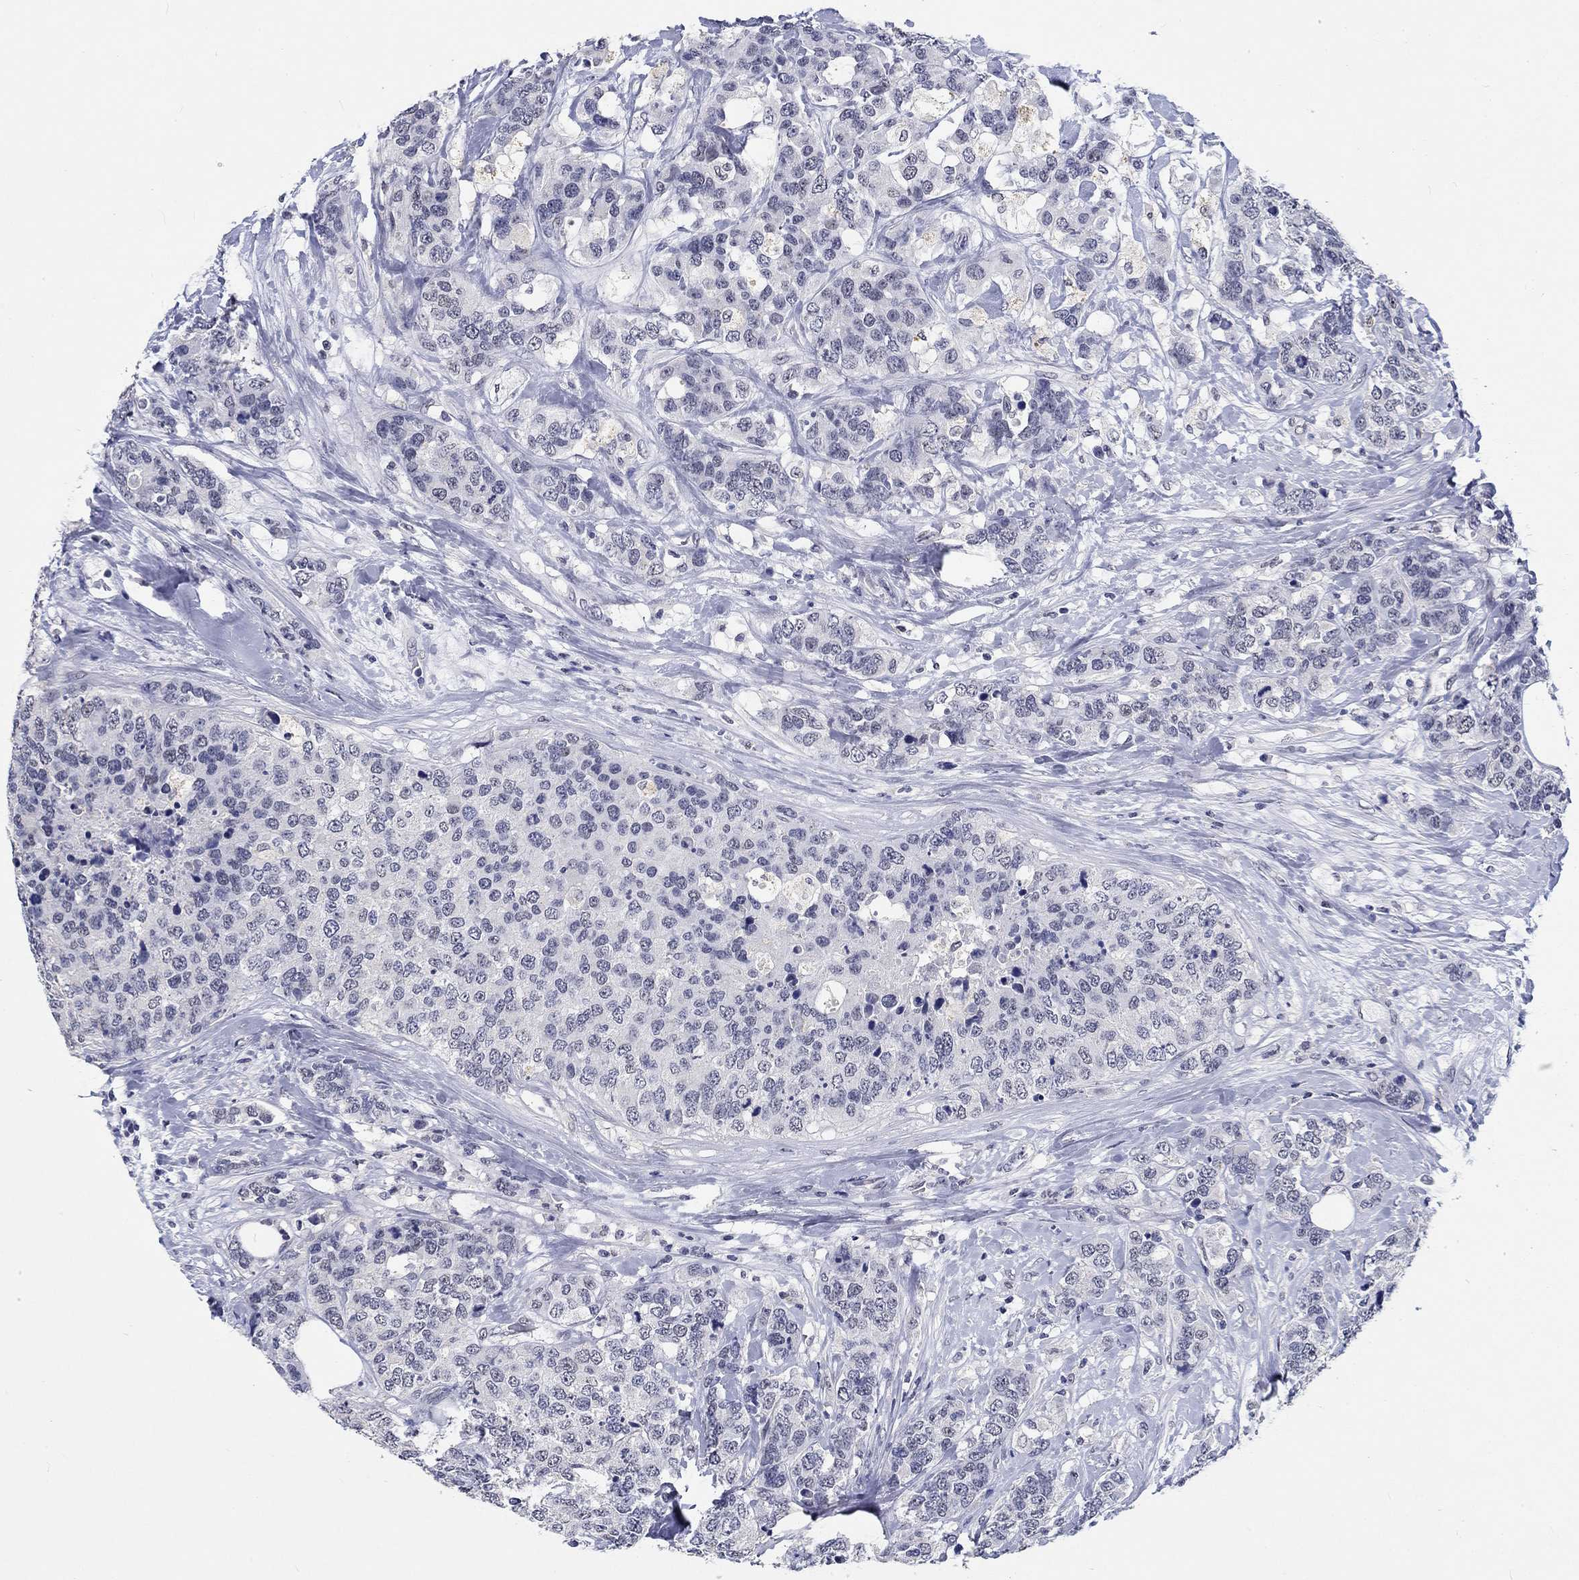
{"staining": {"intensity": "negative", "quantity": "none", "location": "none"}, "tissue": "breast cancer", "cell_type": "Tumor cells", "image_type": "cancer", "snomed": [{"axis": "morphology", "description": "Lobular carcinoma"}, {"axis": "topography", "description": "Breast"}], "caption": "Breast lobular carcinoma was stained to show a protein in brown. There is no significant expression in tumor cells. (DAB IHC, high magnification).", "gene": "GRIN1", "patient": {"sex": "female", "age": 59}}